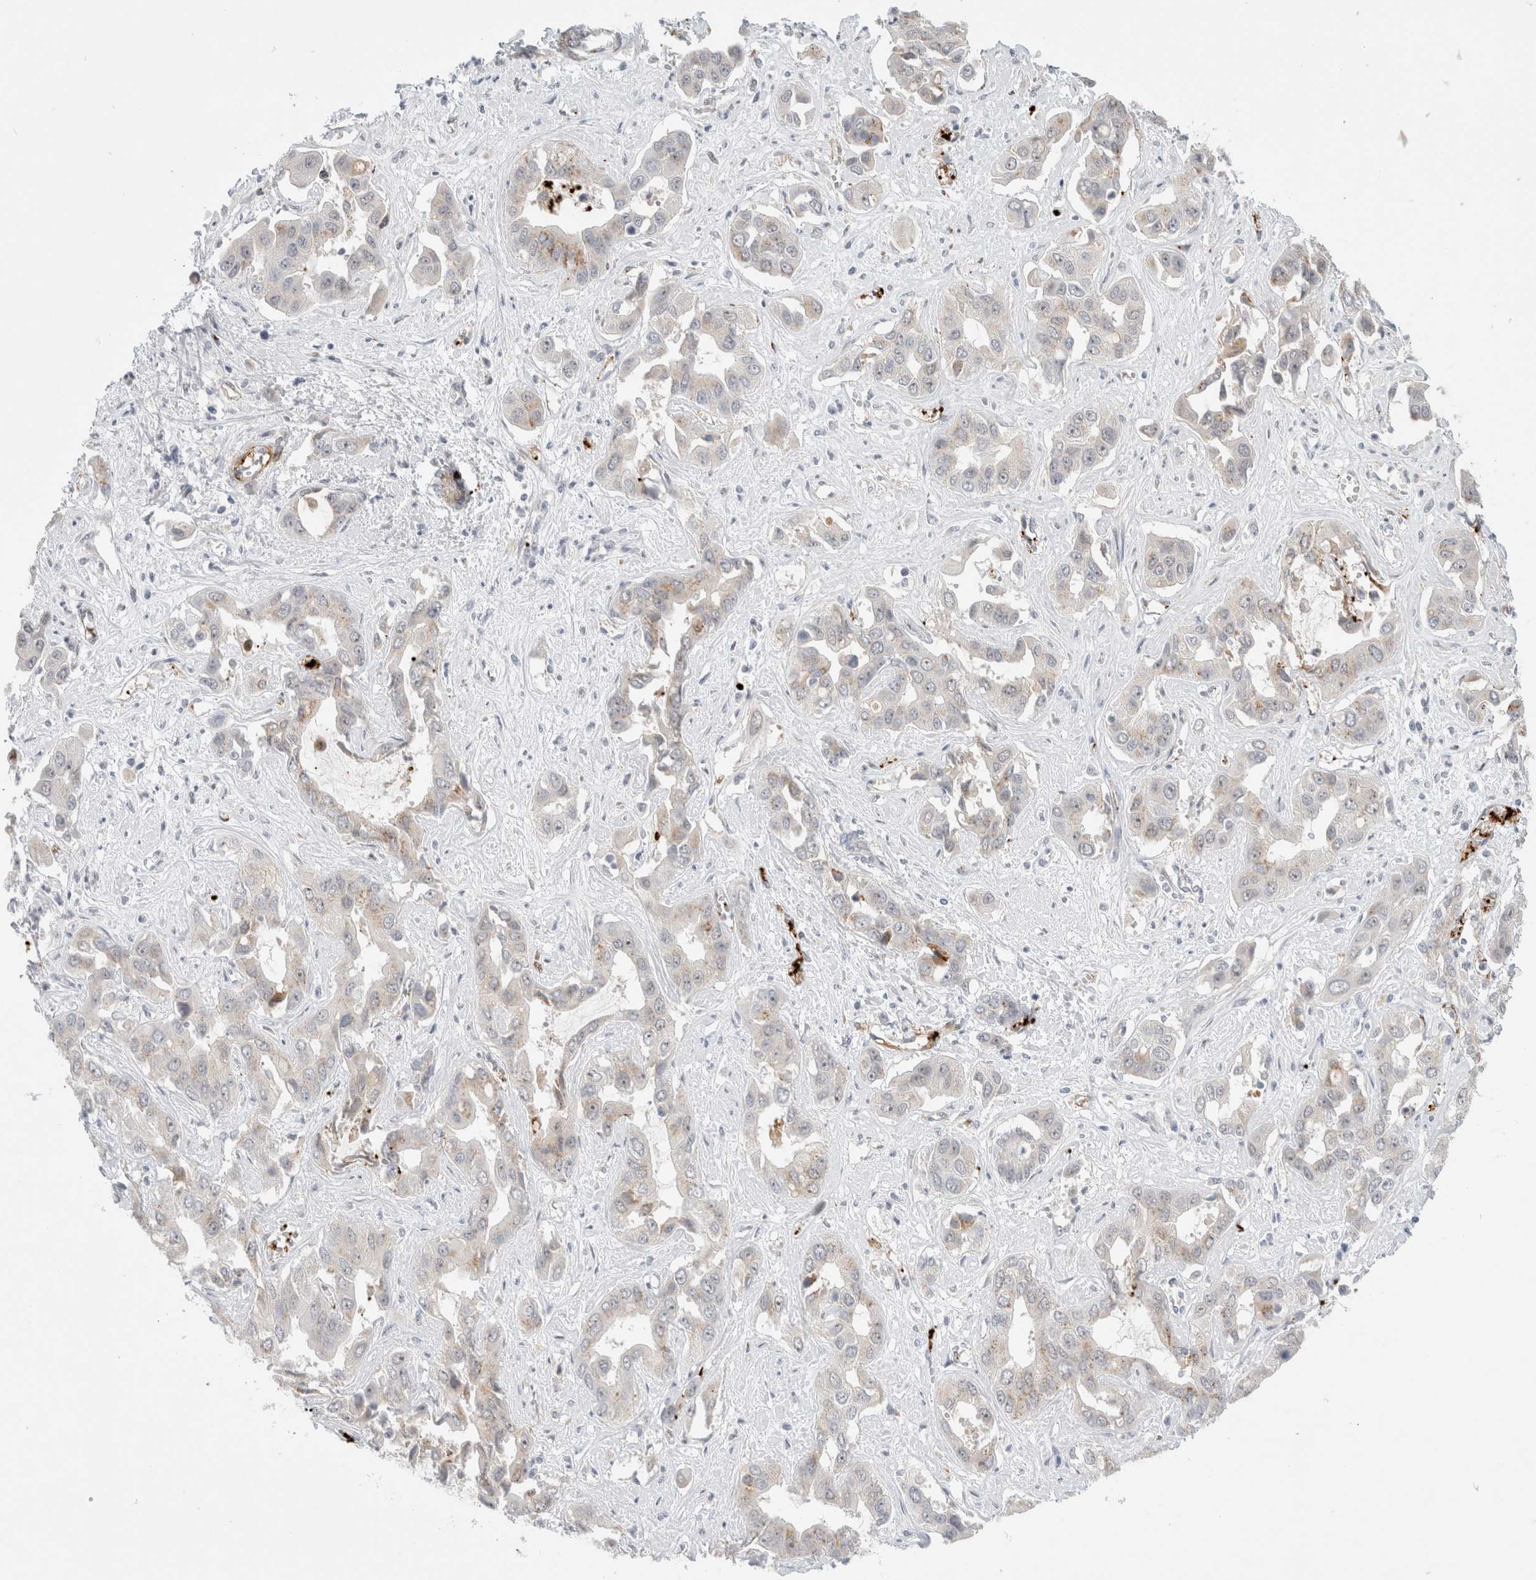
{"staining": {"intensity": "negative", "quantity": "none", "location": "none"}, "tissue": "liver cancer", "cell_type": "Tumor cells", "image_type": "cancer", "snomed": [{"axis": "morphology", "description": "Cholangiocarcinoma"}, {"axis": "topography", "description": "Liver"}], "caption": "IHC photomicrograph of liver cholangiocarcinoma stained for a protein (brown), which reveals no staining in tumor cells. (DAB (3,3'-diaminobenzidine) immunohistochemistry, high magnification).", "gene": "VPS28", "patient": {"sex": "female", "age": 52}}